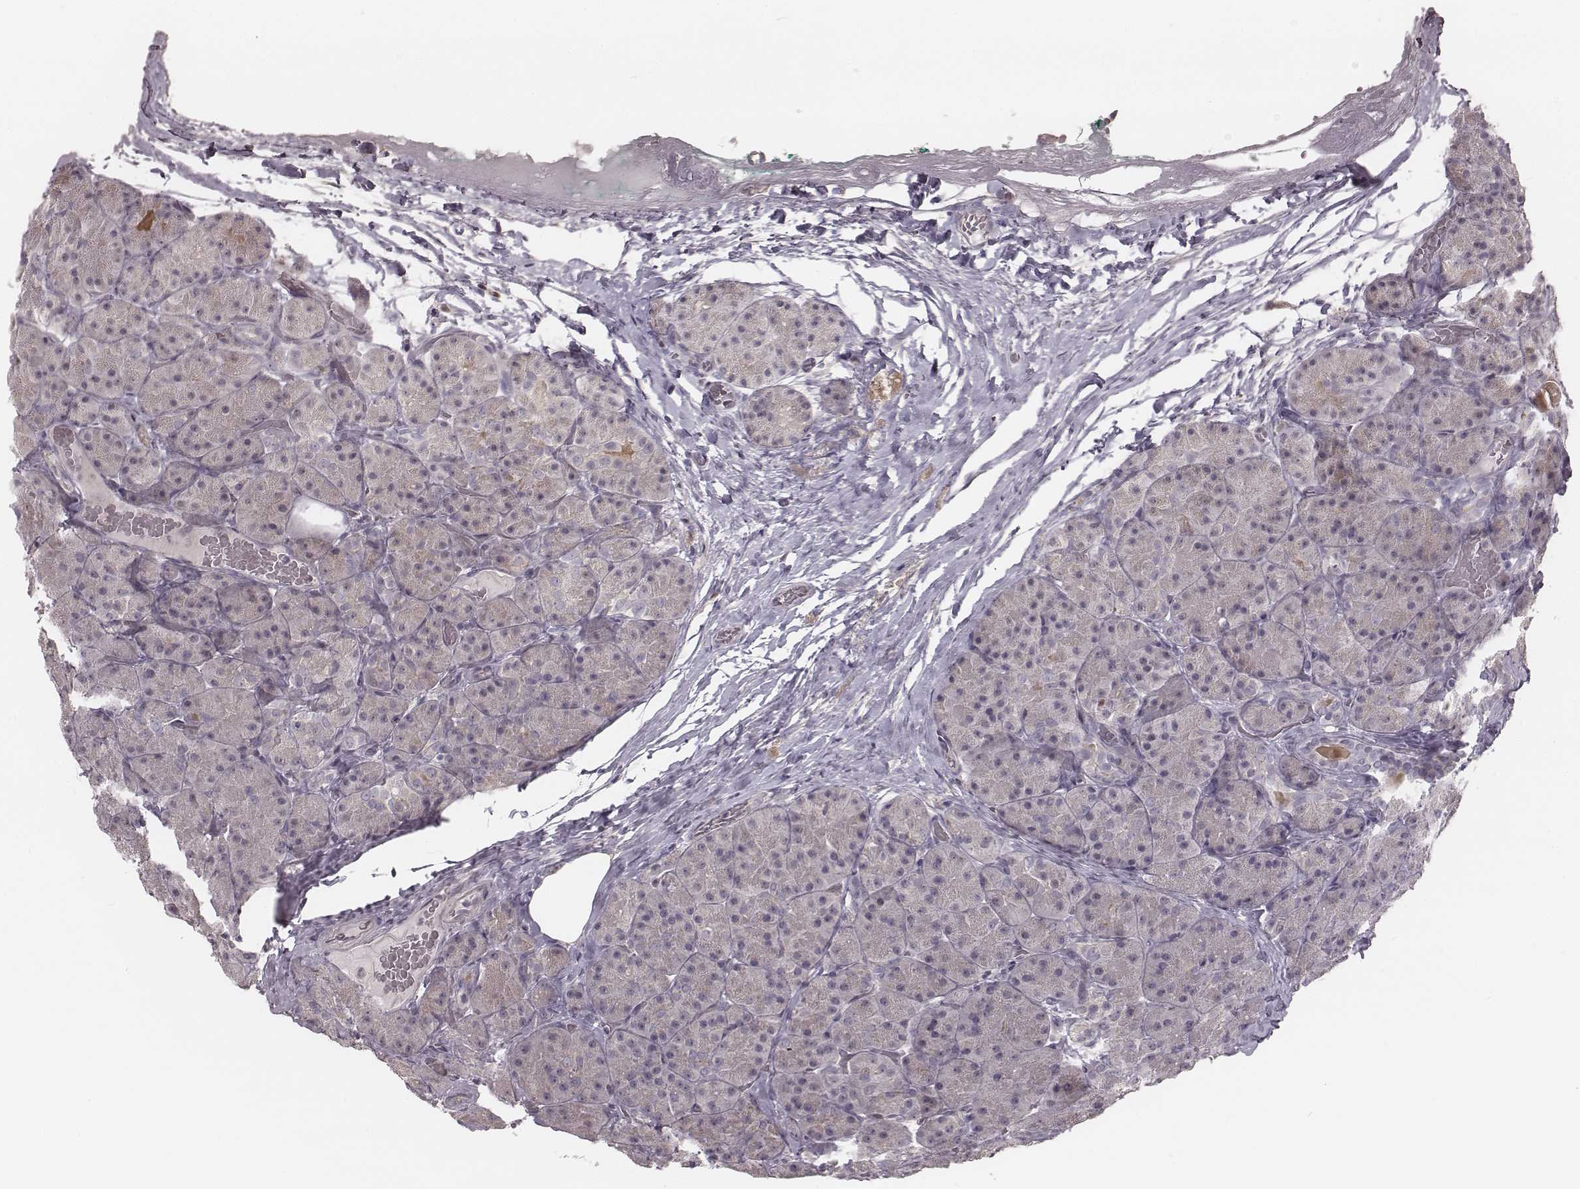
{"staining": {"intensity": "negative", "quantity": "none", "location": "none"}, "tissue": "pancreas", "cell_type": "Exocrine glandular cells", "image_type": "normal", "snomed": [{"axis": "morphology", "description": "Normal tissue, NOS"}, {"axis": "topography", "description": "Pancreas"}], "caption": "This is a histopathology image of IHC staining of normal pancreas, which shows no staining in exocrine glandular cells.", "gene": "IQCG", "patient": {"sex": "male", "age": 57}}